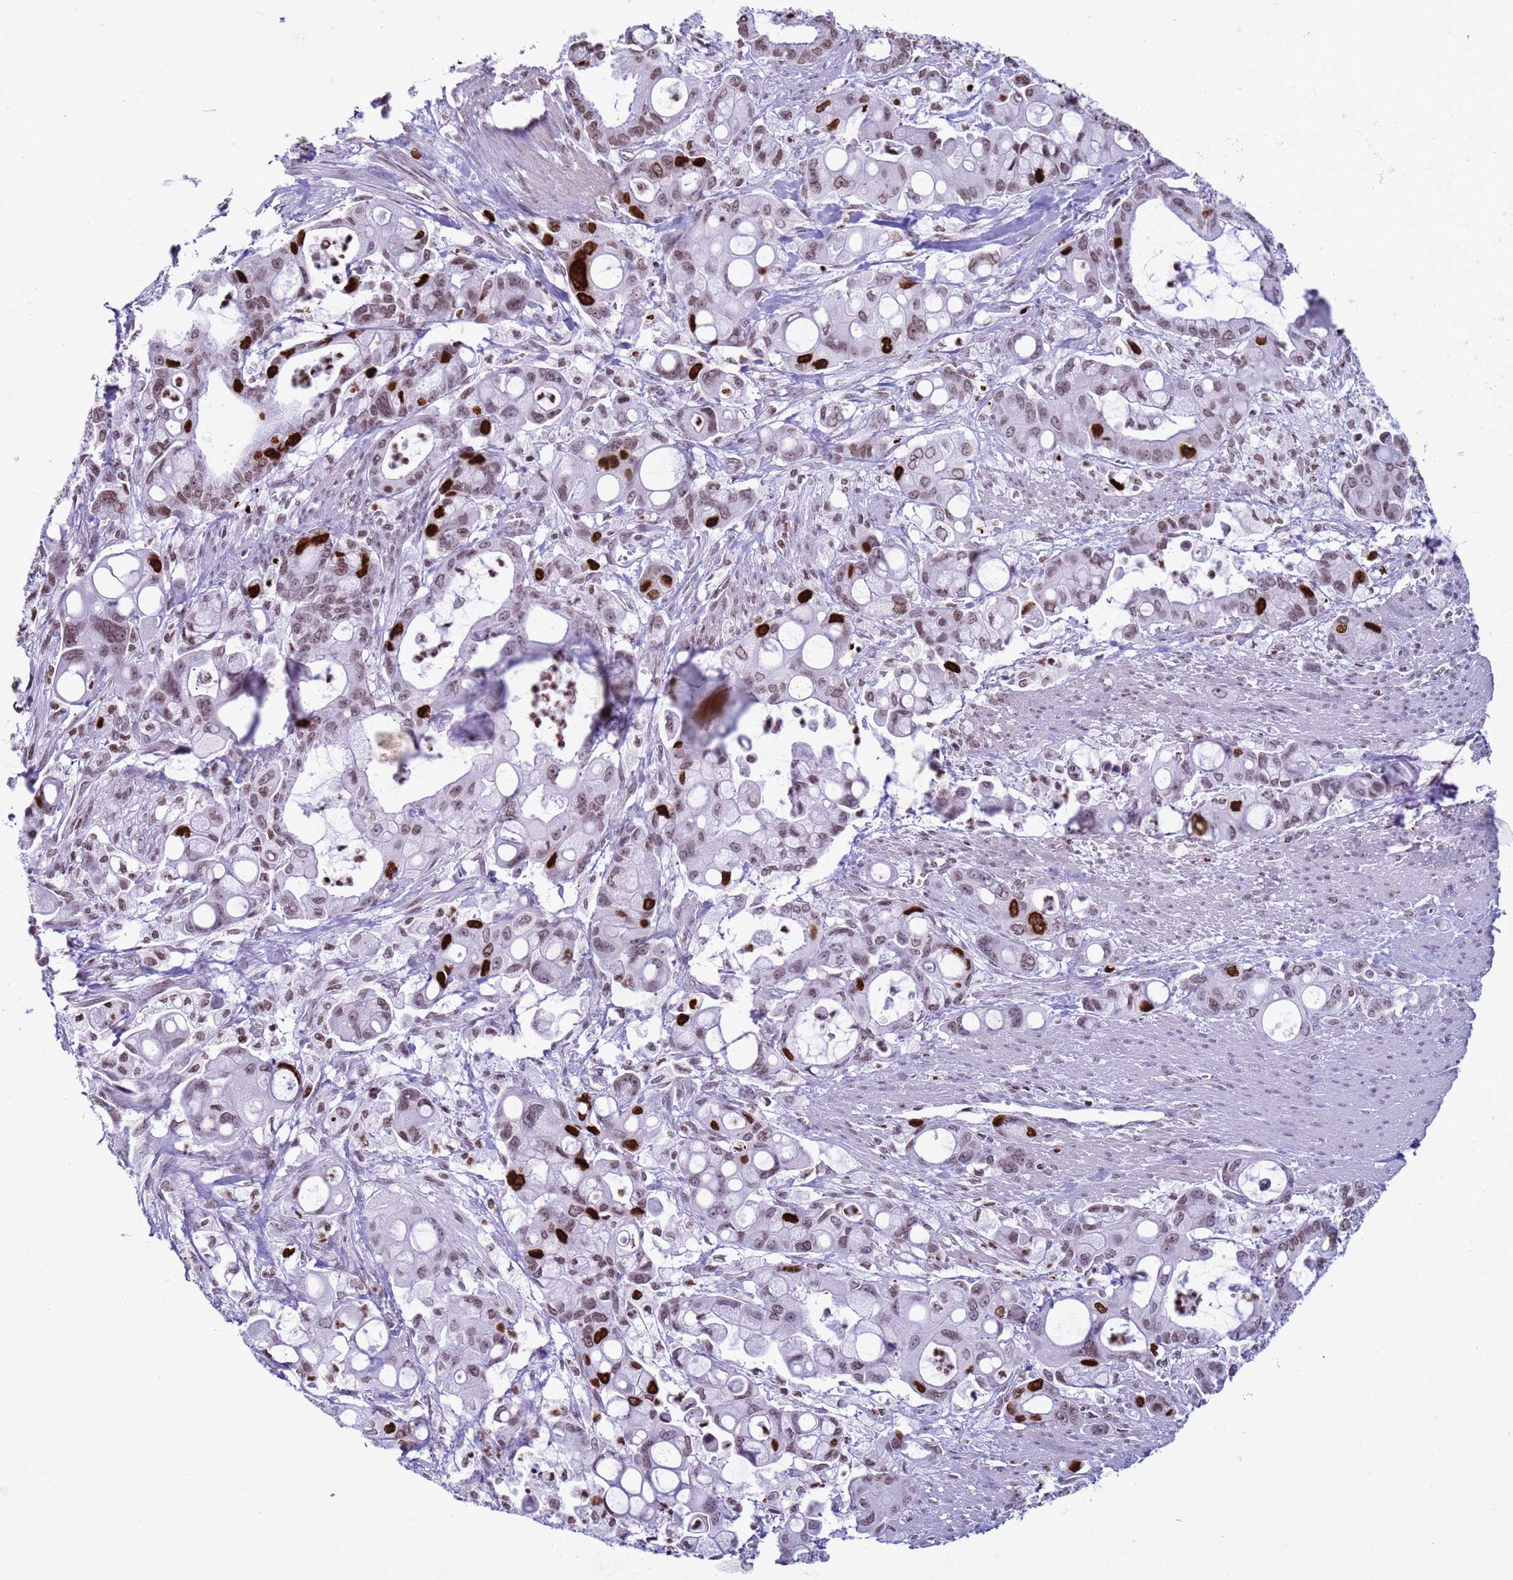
{"staining": {"intensity": "strong", "quantity": "25%-75%", "location": "nuclear"}, "tissue": "pancreatic cancer", "cell_type": "Tumor cells", "image_type": "cancer", "snomed": [{"axis": "morphology", "description": "Adenocarcinoma, NOS"}, {"axis": "topography", "description": "Pancreas"}], "caption": "DAB immunohistochemical staining of human adenocarcinoma (pancreatic) displays strong nuclear protein staining in approximately 25%-75% of tumor cells. Using DAB (brown) and hematoxylin (blue) stains, captured at high magnification using brightfield microscopy.", "gene": "H4C8", "patient": {"sex": "male", "age": 68}}